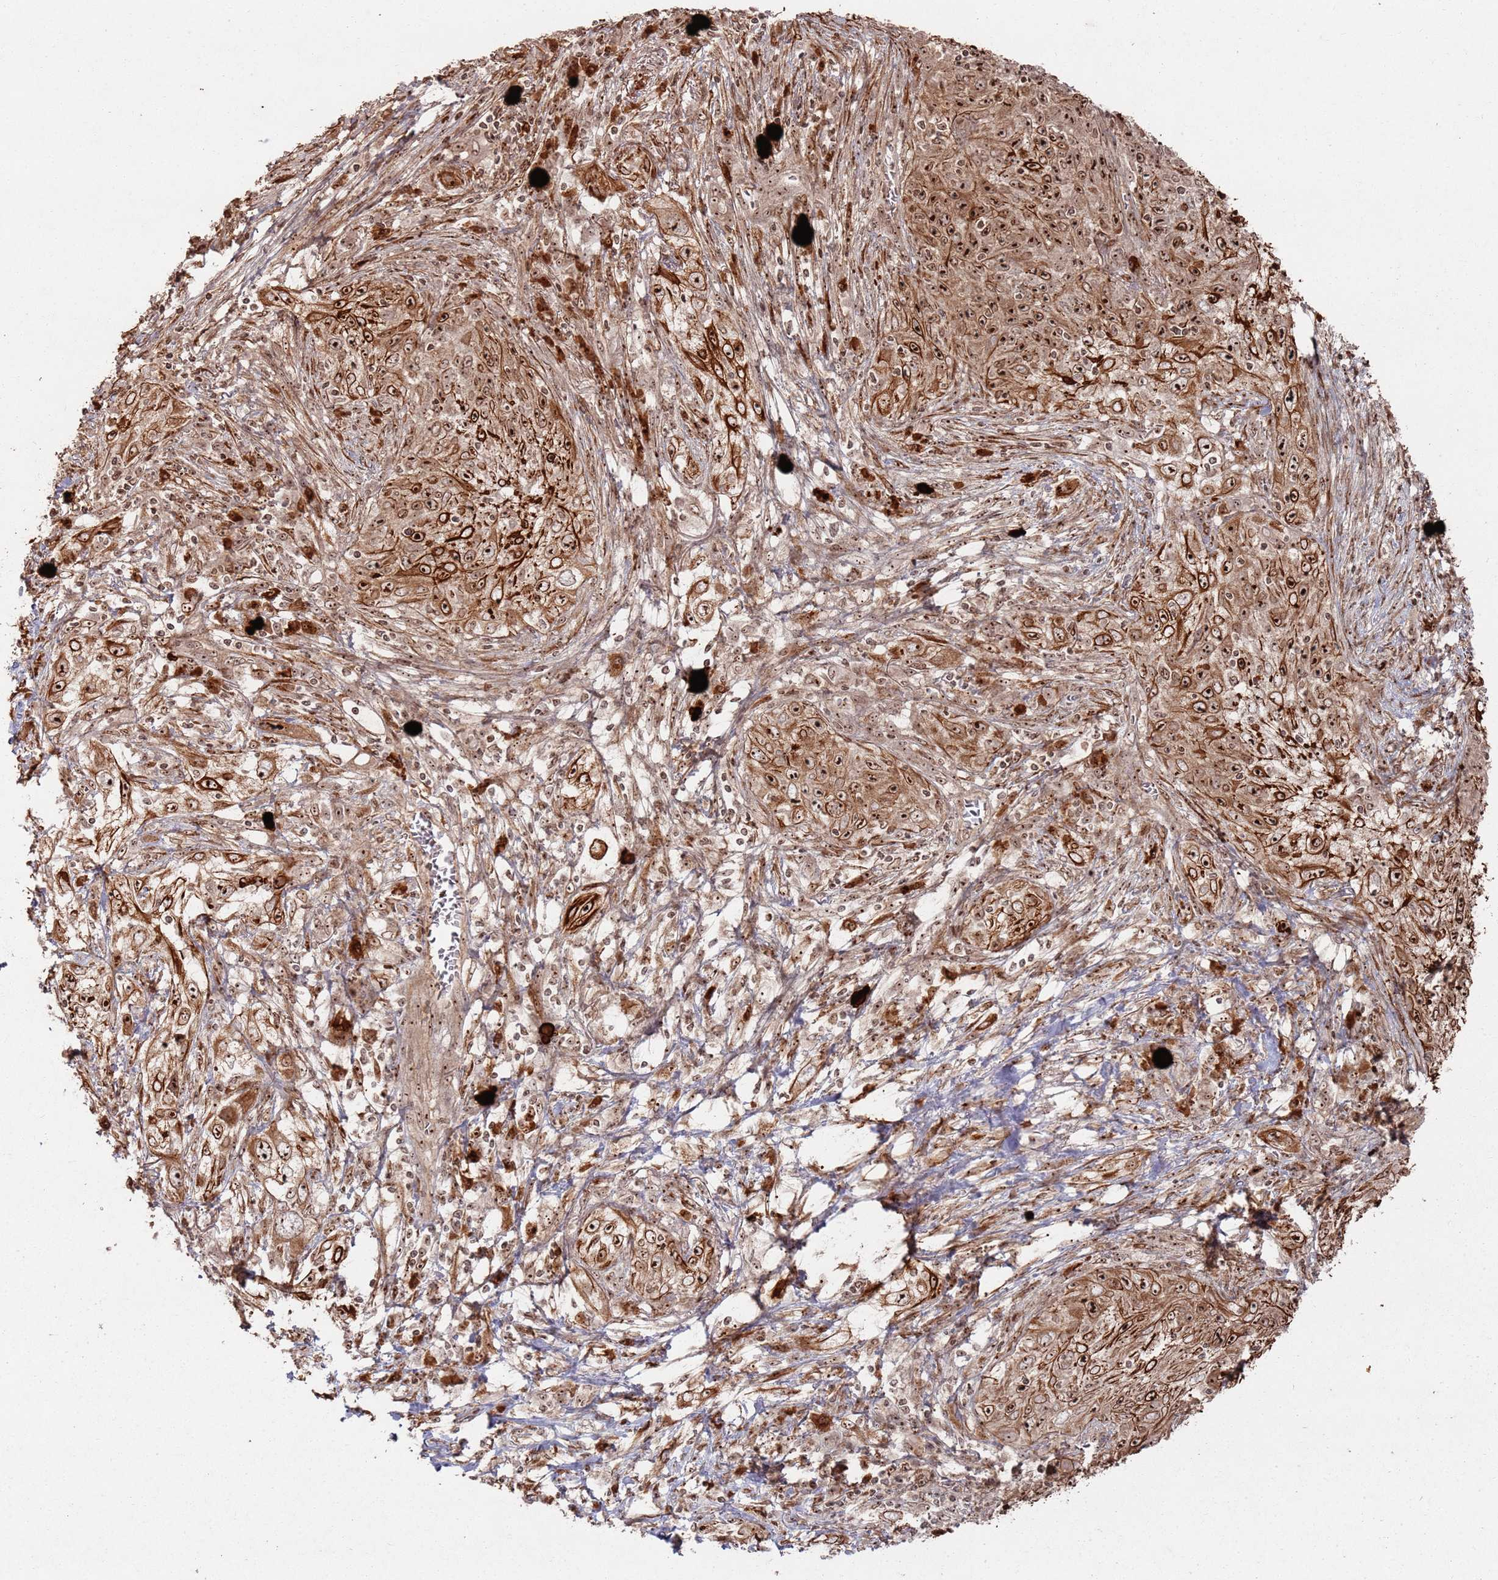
{"staining": {"intensity": "strong", "quantity": ">75%", "location": "cytoplasmic/membranous,nuclear"}, "tissue": "lung cancer", "cell_type": "Tumor cells", "image_type": "cancer", "snomed": [{"axis": "morphology", "description": "Squamous cell carcinoma, NOS"}, {"axis": "topography", "description": "Lung"}], "caption": "Immunohistochemistry photomicrograph of neoplastic tissue: lung cancer stained using IHC reveals high levels of strong protein expression localized specifically in the cytoplasmic/membranous and nuclear of tumor cells, appearing as a cytoplasmic/membranous and nuclear brown color.", "gene": "UTP11", "patient": {"sex": "female", "age": 69}}